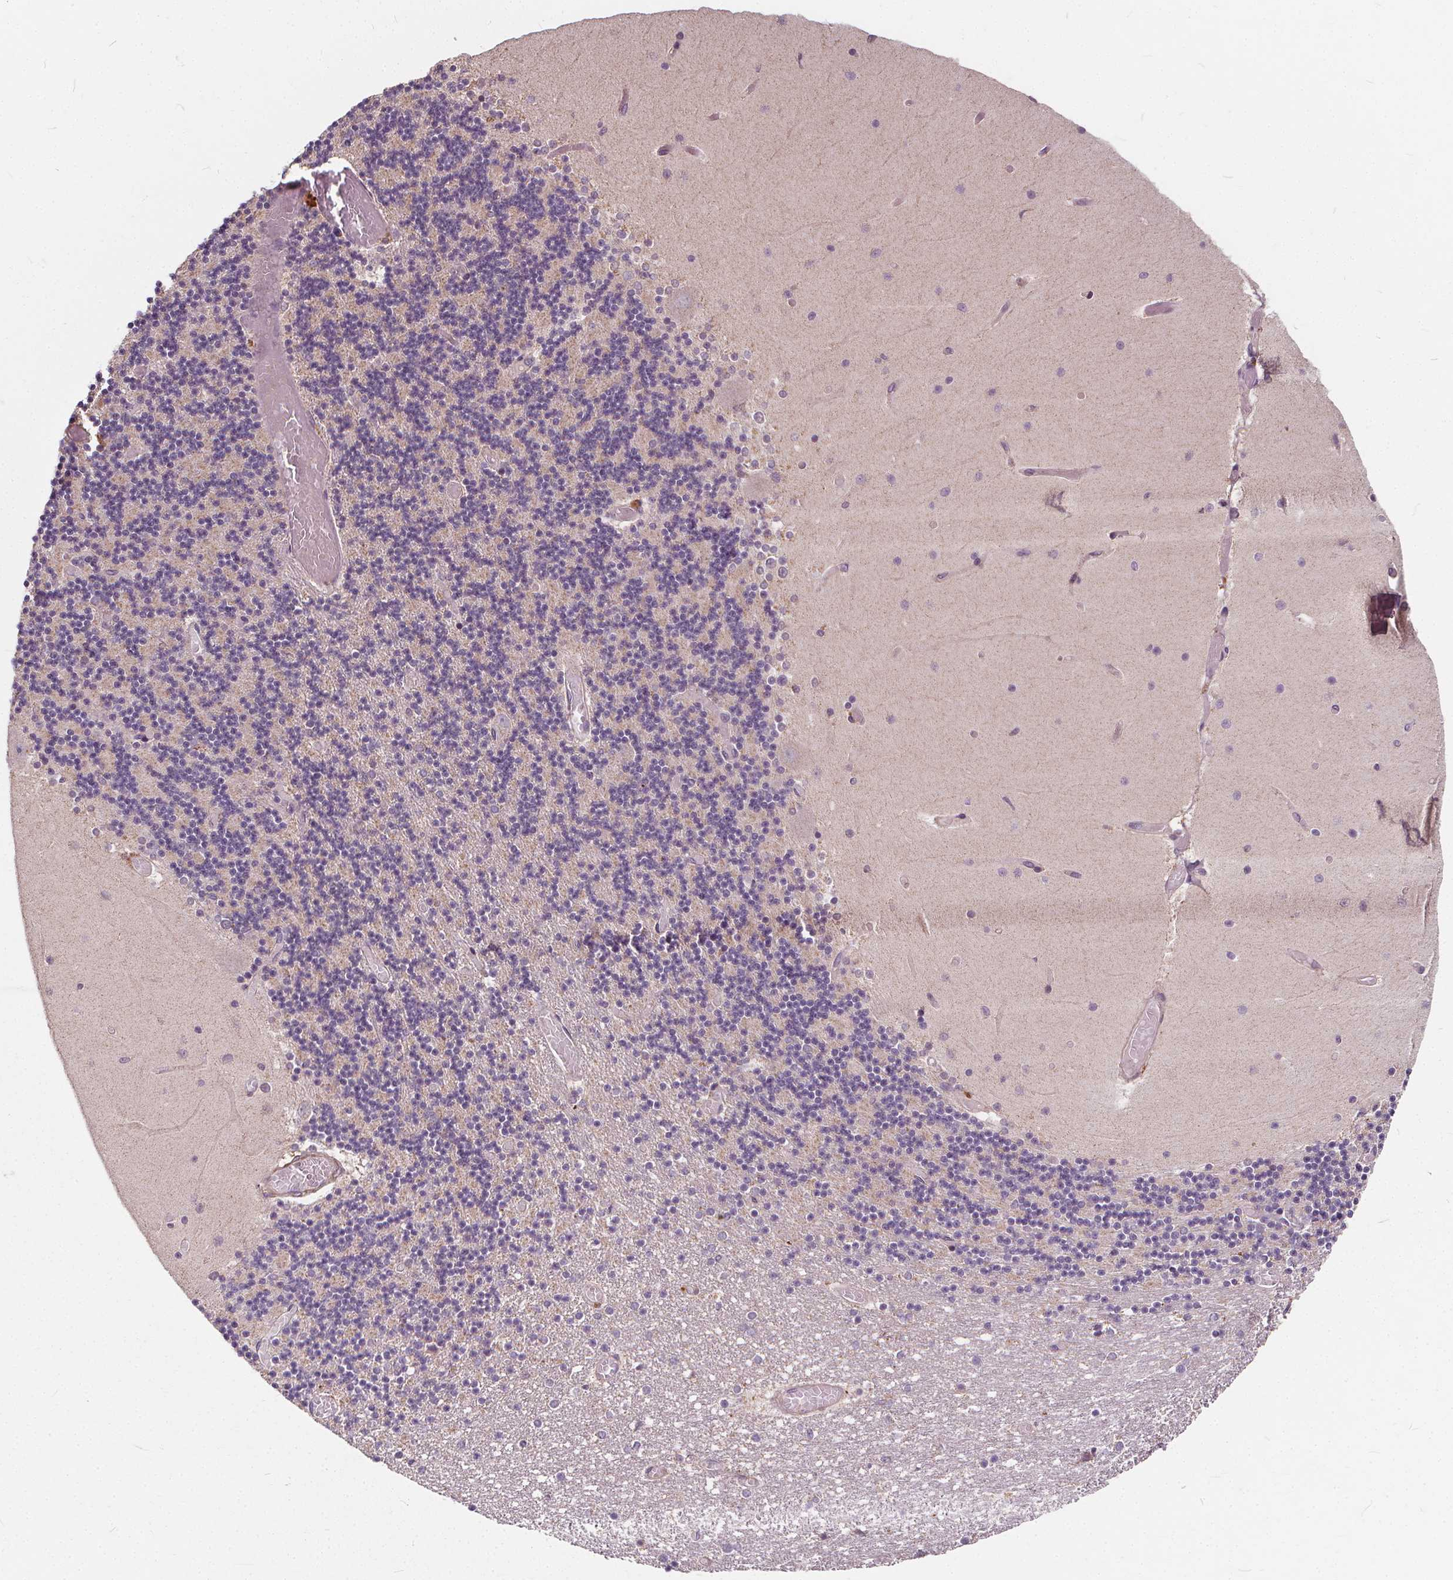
{"staining": {"intensity": "moderate", "quantity": "25%-75%", "location": "cytoplasmic/membranous"}, "tissue": "cerebellum", "cell_type": "Cells in granular layer", "image_type": "normal", "snomed": [{"axis": "morphology", "description": "Normal tissue, NOS"}, {"axis": "topography", "description": "Cerebellum"}], "caption": "DAB immunohistochemical staining of normal cerebellum reveals moderate cytoplasmic/membranous protein staining in approximately 25%-75% of cells in granular layer.", "gene": "ORAI2", "patient": {"sex": "female", "age": 28}}